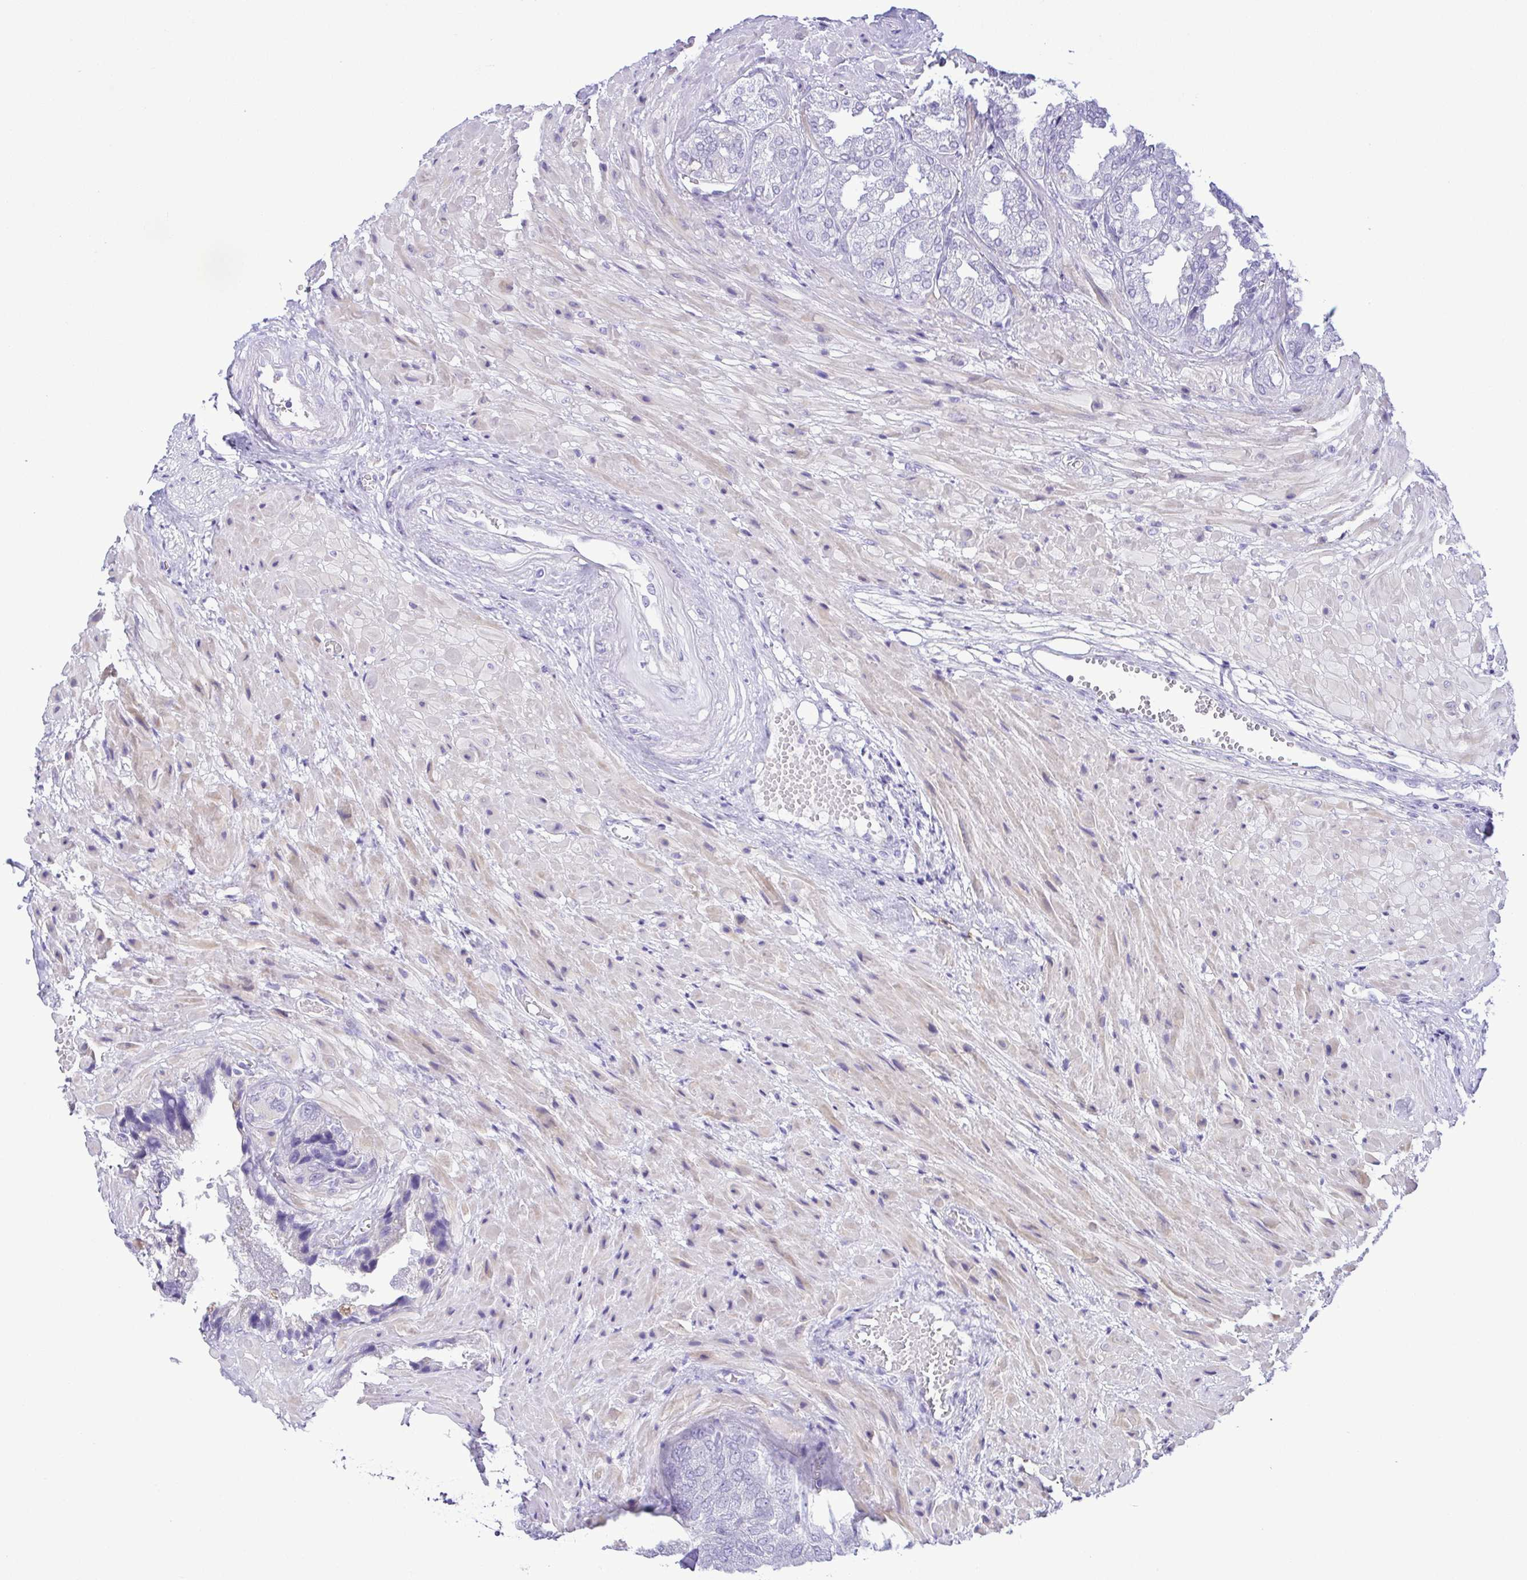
{"staining": {"intensity": "negative", "quantity": "none", "location": "none"}, "tissue": "seminal vesicle", "cell_type": "Glandular cells", "image_type": "normal", "snomed": [{"axis": "morphology", "description": "Normal tissue, NOS"}, {"axis": "topography", "description": "Seminal veicle"}], "caption": "The IHC micrograph has no significant positivity in glandular cells of seminal vesicle.", "gene": "GPR182", "patient": {"sex": "male", "age": 55}}